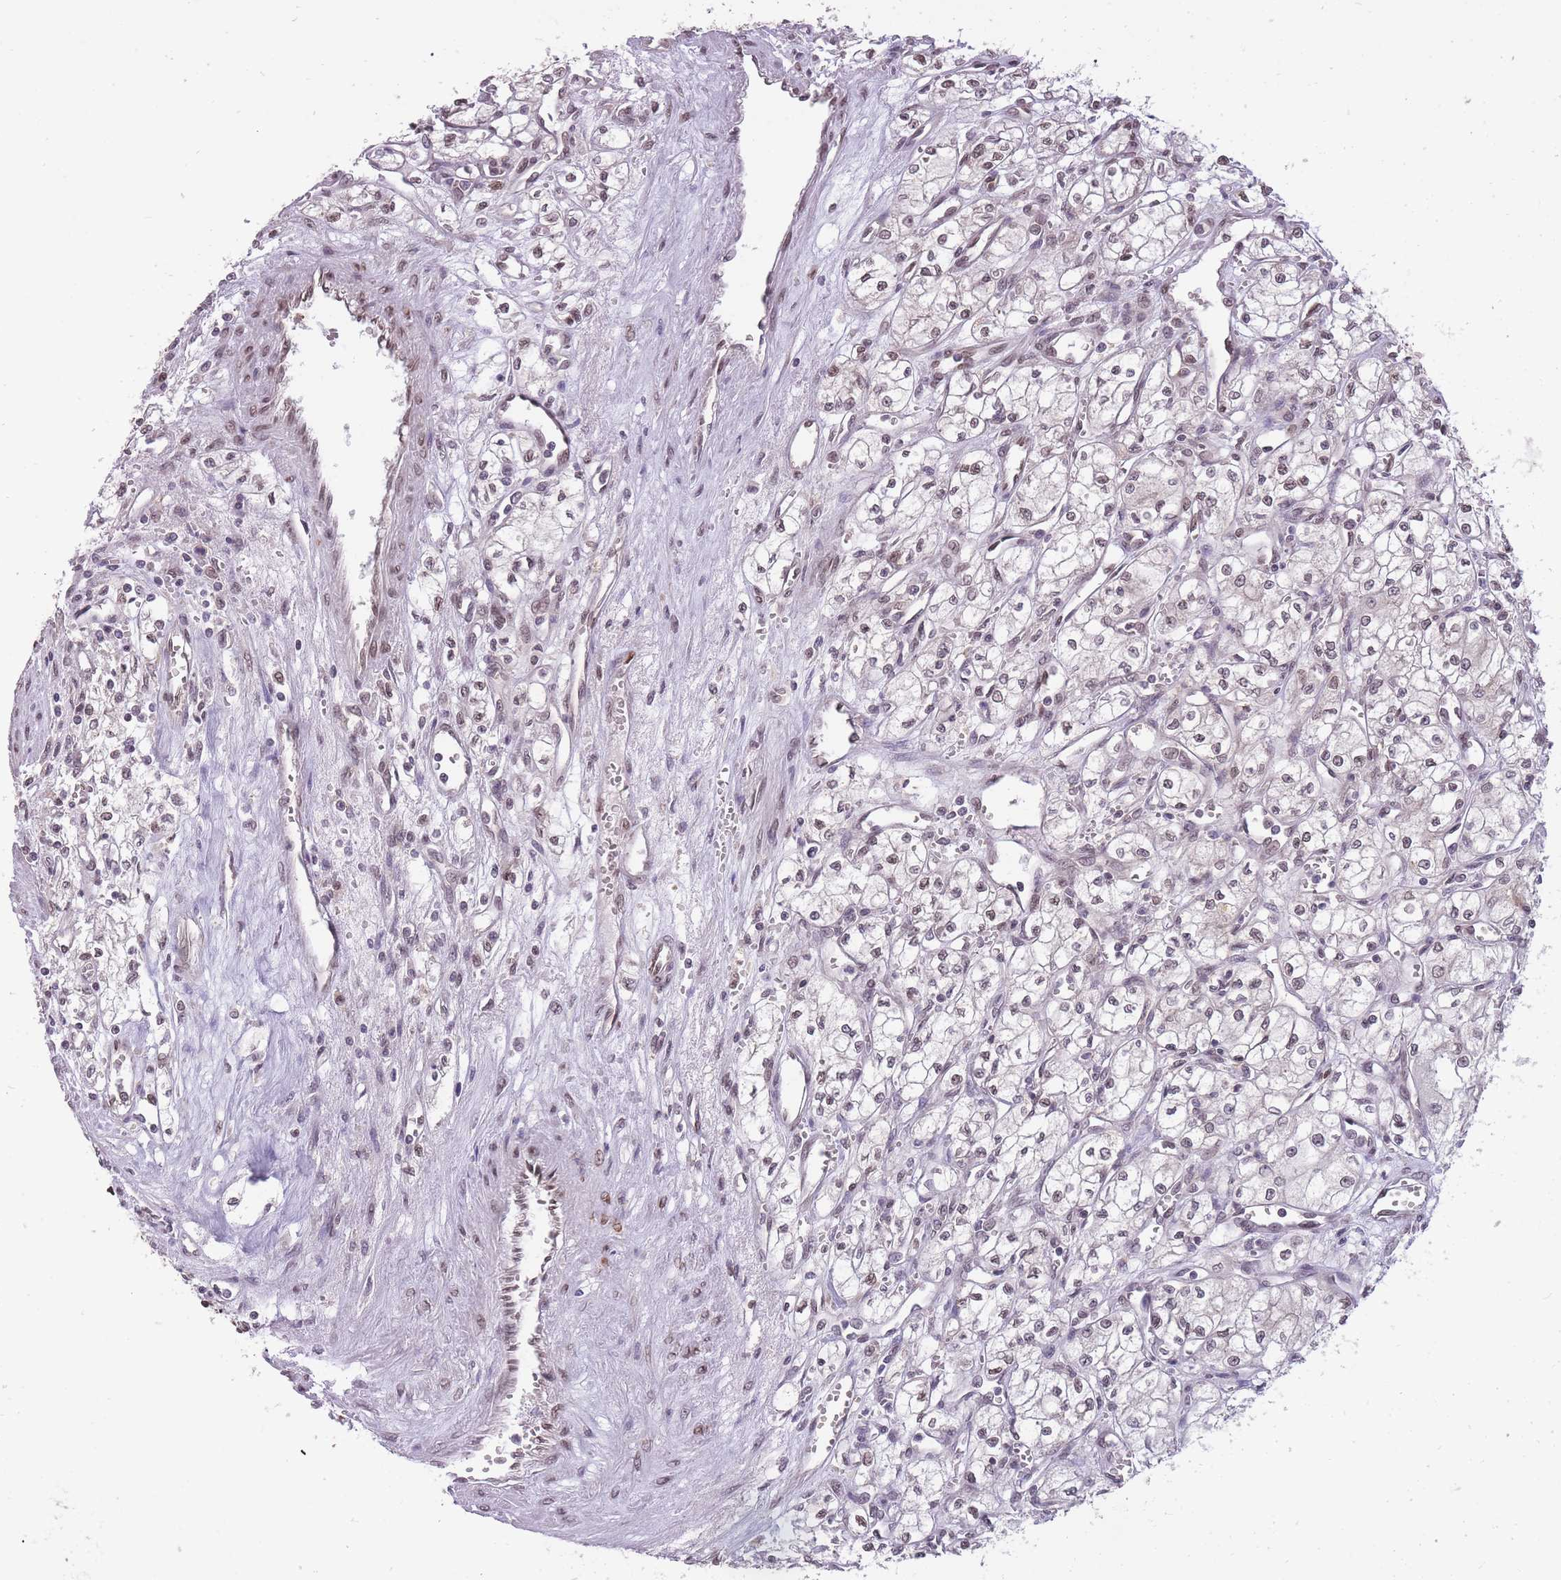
{"staining": {"intensity": "weak", "quantity": ">75%", "location": "nuclear"}, "tissue": "renal cancer", "cell_type": "Tumor cells", "image_type": "cancer", "snomed": [{"axis": "morphology", "description": "Adenocarcinoma, NOS"}, {"axis": "topography", "description": "Kidney"}], "caption": "Immunohistochemistry (IHC) of human renal cancer (adenocarcinoma) reveals low levels of weak nuclear staining in about >75% of tumor cells.", "gene": "CDIP1", "patient": {"sex": "male", "age": 59}}